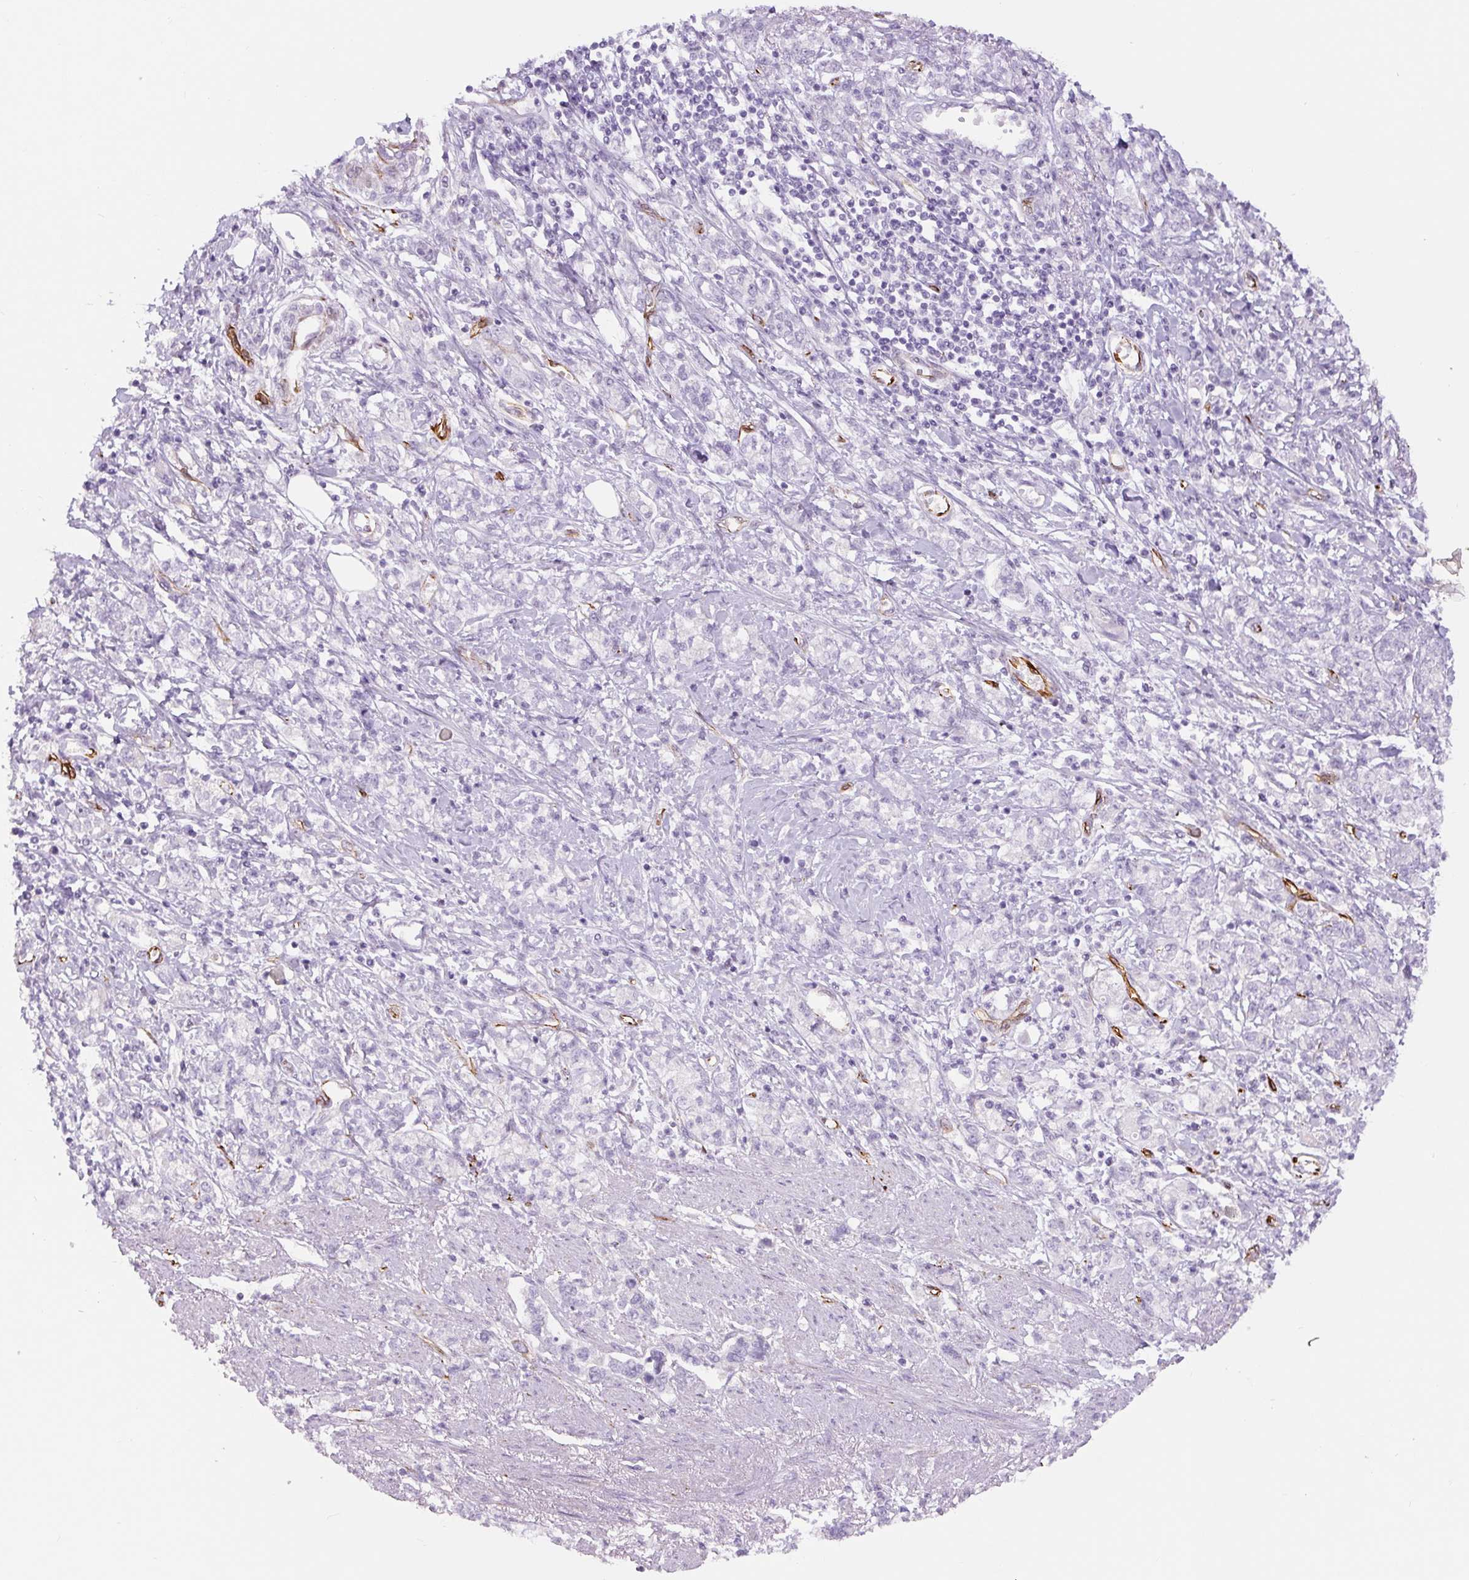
{"staining": {"intensity": "negative", "quantity": "none", "location": "none"}, "tissue": "stomach cancer", "cell_type": "Tumor cells", "image_type": "cancer", "snomed": [{"axis": "morphology", "description": "Adenocarcinoma, NOS"}, {"axis": "topography", "description": "Stomach"}], "caption": "A micrograph of stomach cancer (adenocarcinoma) stained for a protein reveals no brown staining in tumor cells. The staining was performed using DAB to visualize the protein expression in brown, while the nuclei were stained in blue with hematoxylin (Magnification: 20x).", "gene": "NES", "patient": {"sex": "female", "age": 76}}